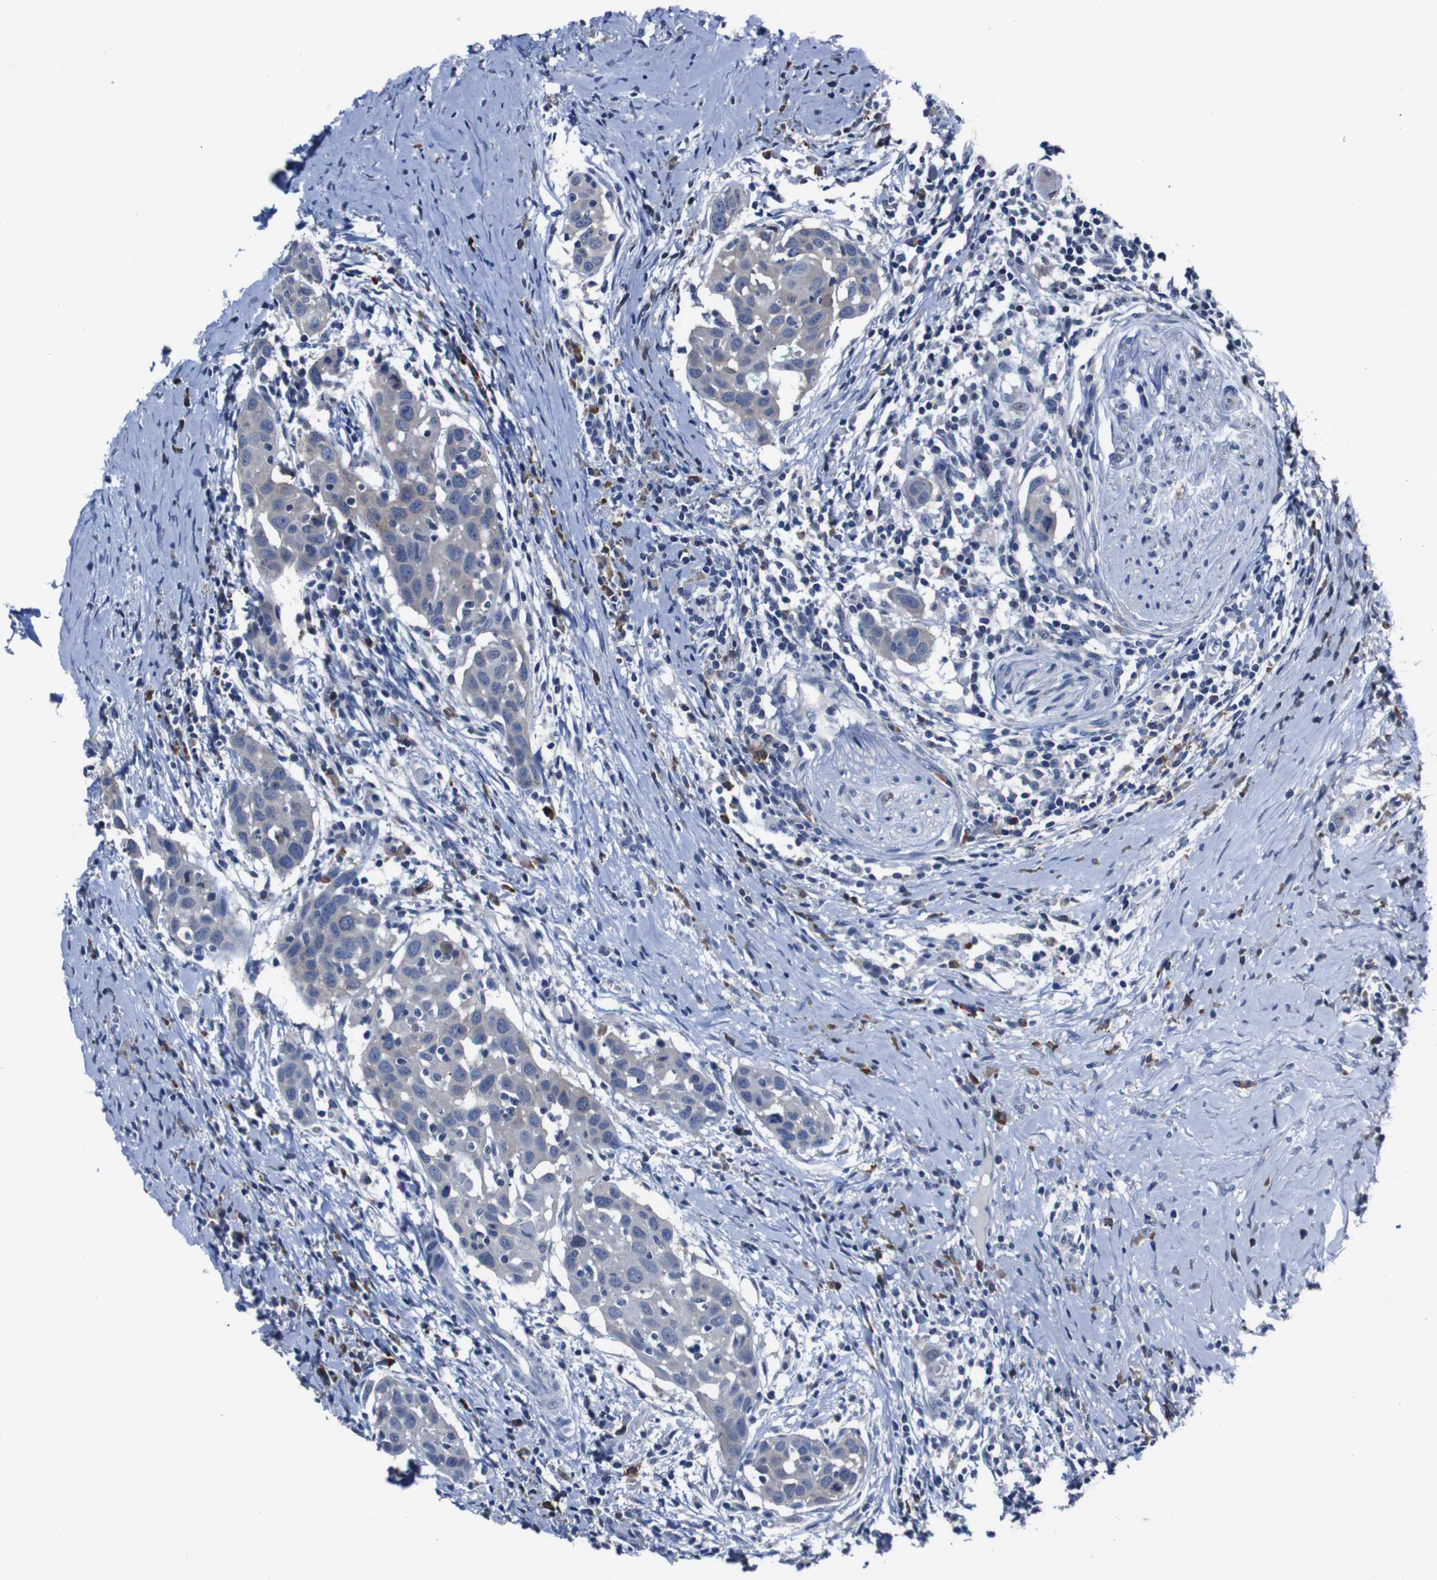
{"staining": {"intensity": "weak", "quantity": "25%-75%", "location": "cytoplasmic/membranous"}, "tissue": "head and neck cancer", "cell_type": "Tumor cells", "image_type": "cancer", "snomed": [{"axis": "morphology", "description": "Squamous cell carcinoma, NOS"}, {"axis": "topography", "description": "Oral tissue"}, {"axis": "topography", "description": "Head-Neck"}], "caption": "The immunohistochemical stain highlights weak cytoplasmic/membranous expression in tumor cells of head and neck cancer tissue. (brown staining indicates protein expression, while blue staining denotes nuclei).", "gene": "SEMA4B", "patient": {"sex": "female", "age": 50}}